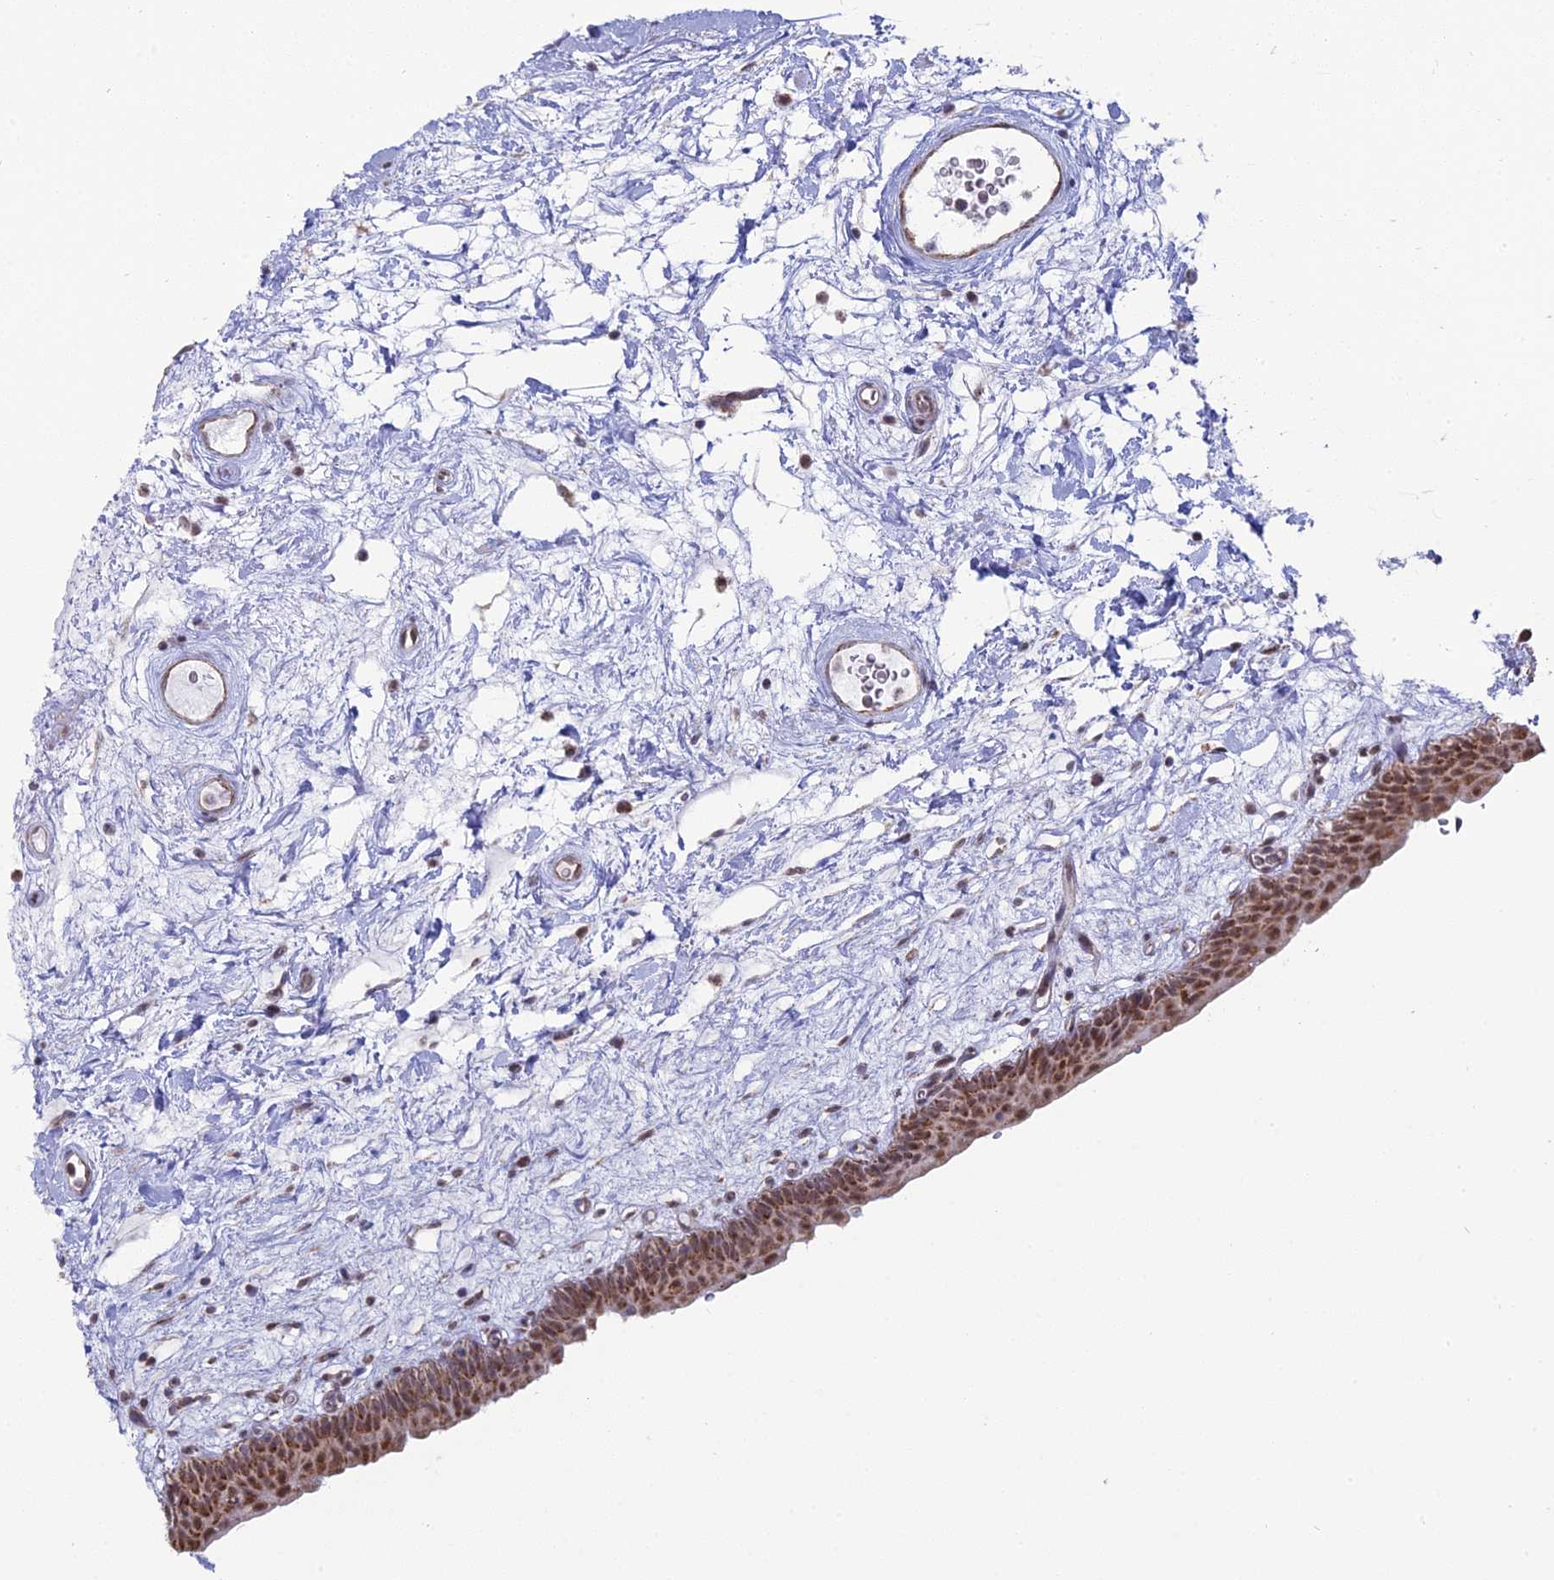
{"staining": {"intensity": "moderate", "quantity": ">75%", "location": "cytoplasmic/membranous,nuclear"}, "tissue": "urinary bladder", "cell_type": "Urothelial cells", "image_type": "normal", "snomed": [{"axis": "morphology", "description": "Normal tissue, NOS"}, {"axis": "topography", "description": "Urinary bladder"}], "caption": "Urothelial cells reveal moderate cytoplasmic/membranous,nuclear positivity in approximately >75% of cells in normal urinary bladder.", "gene": "ARHGAP40", "patient": {"sex": "male", "age": 83}}